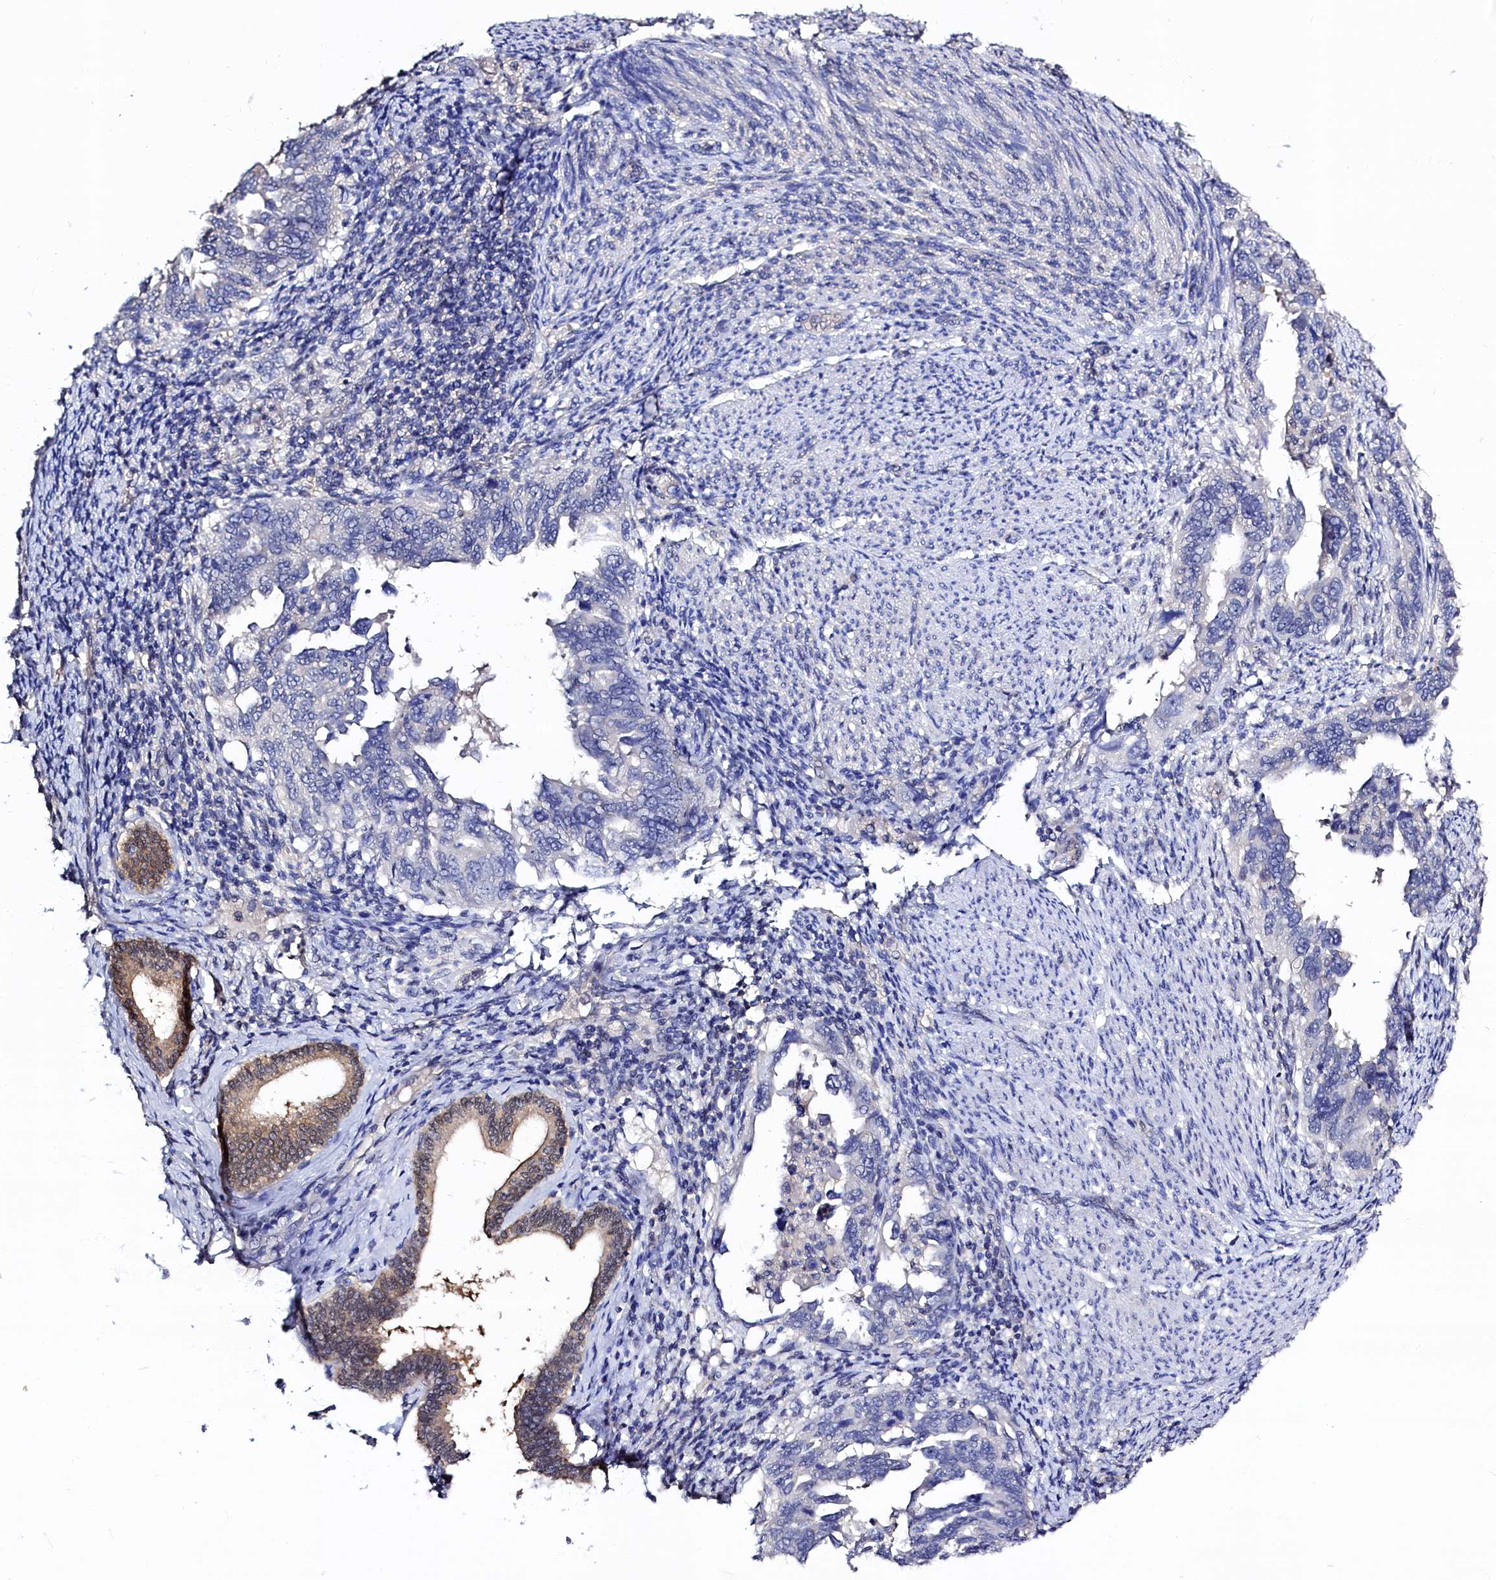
{"staining": {"intensity": "negative", "quantity": "none", "location": "none"}, "tissue": "endometrial cancer", "cell_type": "Tumor cells", "image_type": "cancer", "snomed": [{"axis": "morphology", "description": "Adenocarcinoma, NOS"}, {"axis": "topography", "description": "Endometrium"}], "caption": "An immunohistochemistry (IHC) photomicrograph of endometrial cancer is shown. There is no staining in tumor cells of endometrial cancer. The staining is performed using DAB brown chromogen with nuclei counter-stained in using hematoxylin.", "gene": "C11orf54", "patient": {"sex": "female", "age": 65}}